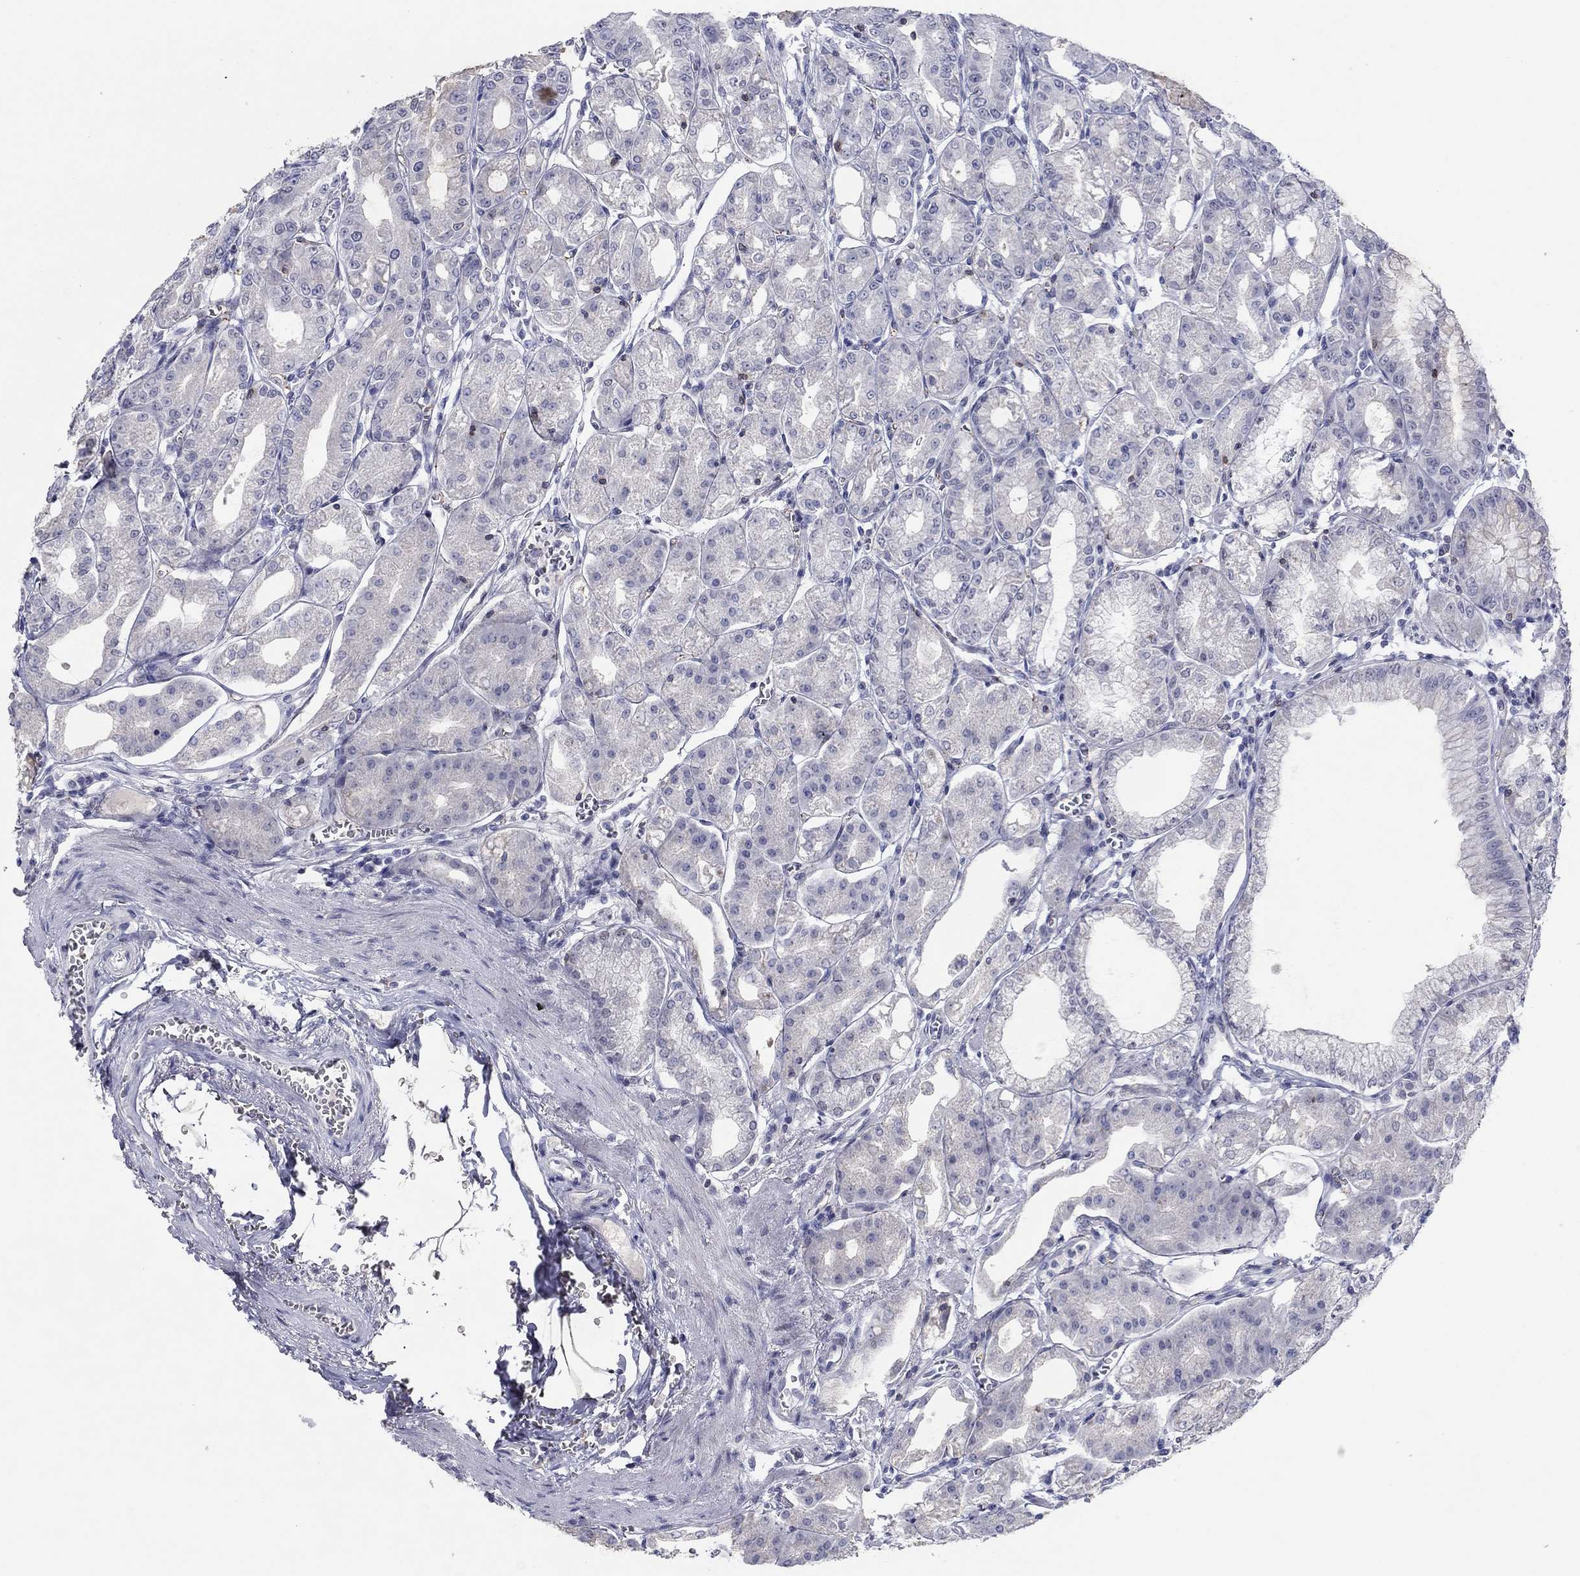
{"staining": {"intensity": "negative", "quantity": "none", "location": "none"}, "tissue": "stomach", "cell_type": "Glandular cells", "image_type": "normal", "snomed": [{"axis": "morphology", "description": "Normal tissue, NOS"}, {"axis": "topography", "description": "Stomach, lower"}], "caption": "IHC histopathology image of benign human stomach stained for a protein (brown), which reveals no expression in glandular cells.", "gene": "ITGAE", "patient": {"sex": "male", "age": 71}}